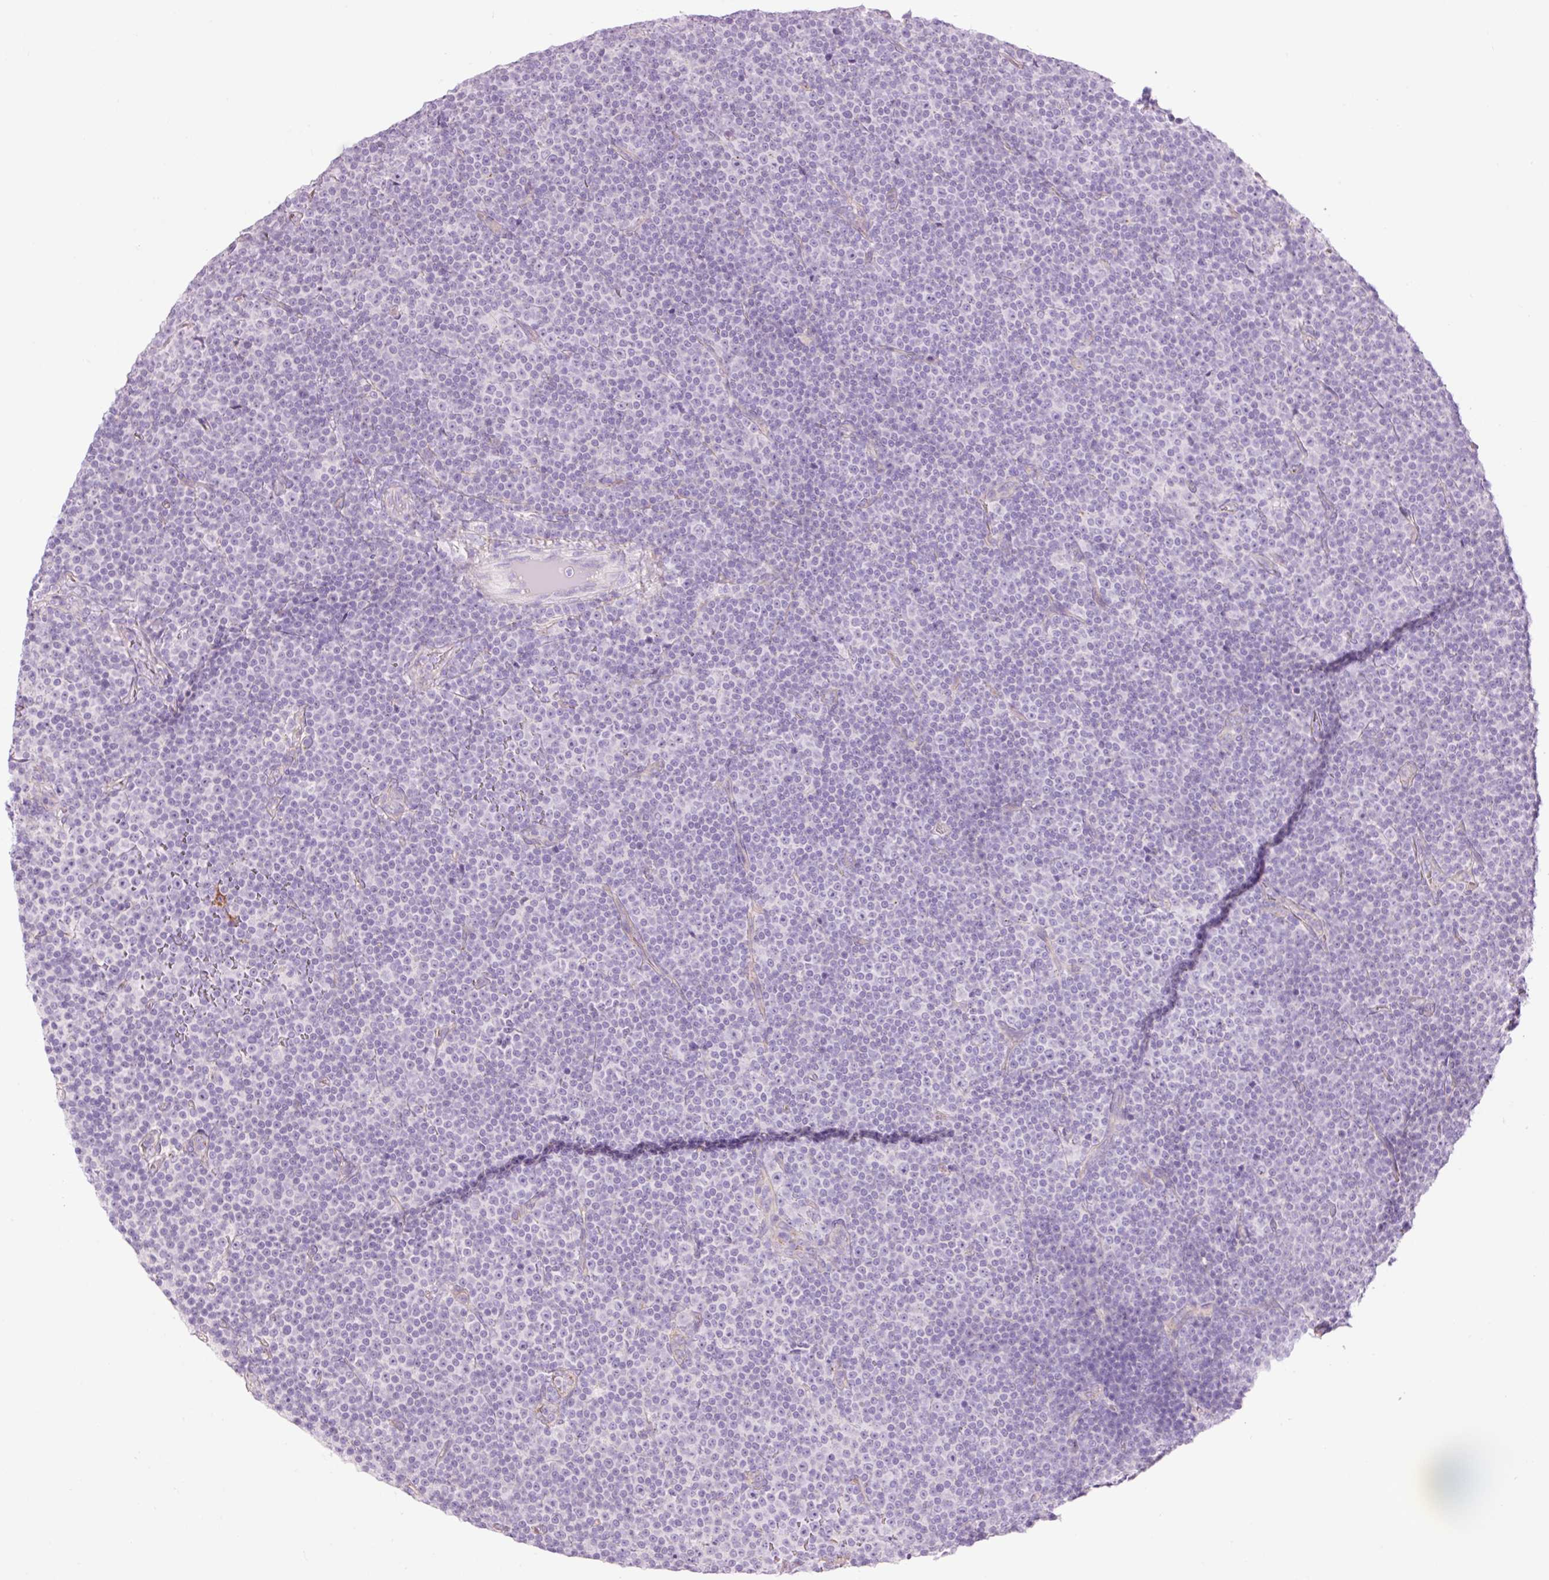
{"staining": {"intensity": "negative", "quantity": "none", "location": "none"}, "tissue": "lymphoma", "cell_type": "Tumor cells", "image_type": "cancer", "snomed": [{"axis": "morphology", "description": "Malignant lymphoma, non-Hodgkin's type, Low grade"}, {"axis": "topography", "description": "Lymph node"}], "caption": "The photomicrograph reveals no significant positivity in tumor cells of lymphoma. (Immunohistochemistry, brightfield microscopy, high magnification).", "gene": "HSPA4L", "patient": {"sex": "female", "age": 67}}